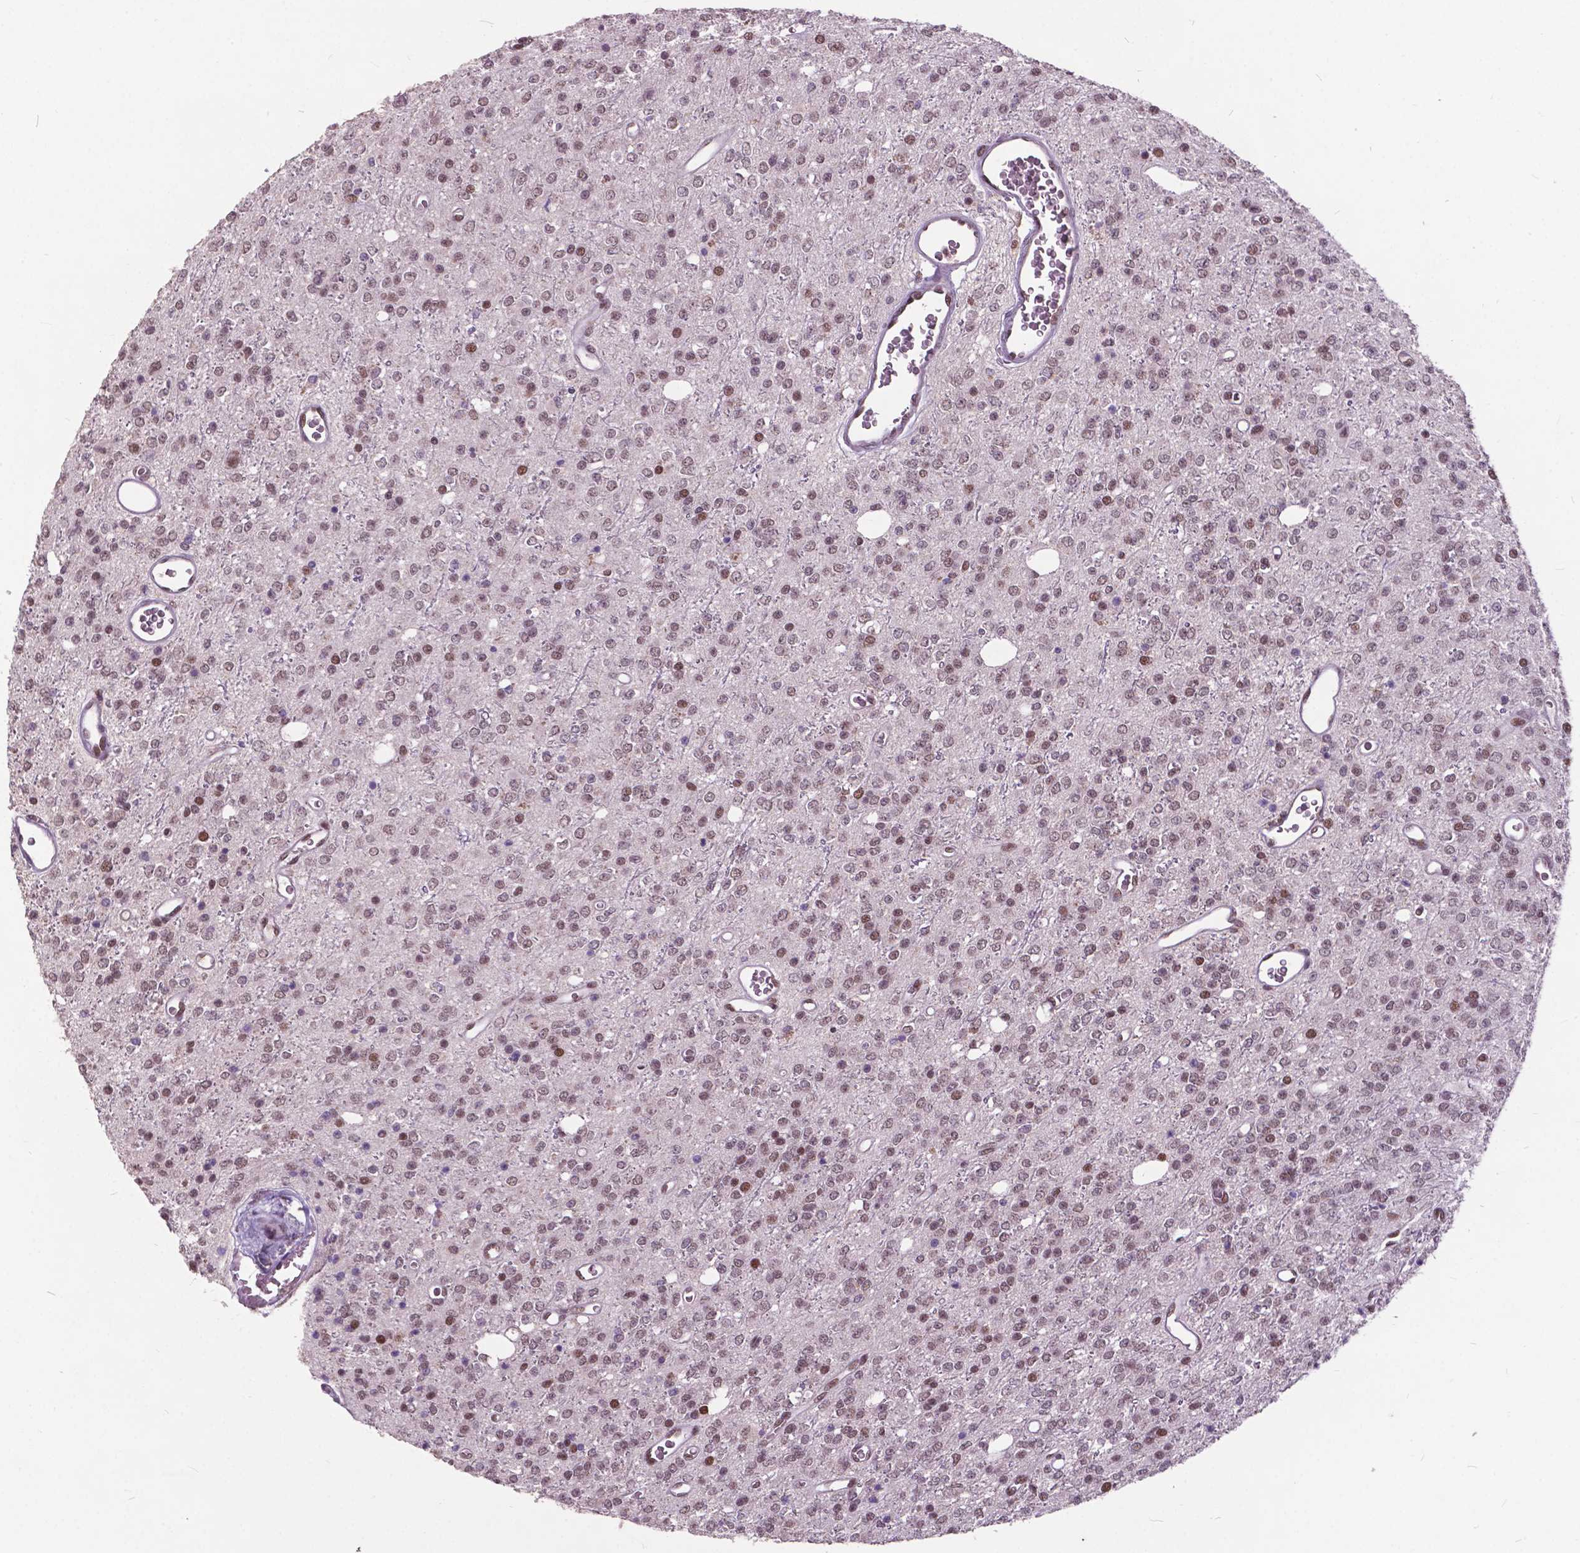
{"staining": {"intensity": "moderate", "quantity": "25%-75%", "location": "nuclear"}, "tissue": "glioma", "cell_type": "Tumor cells", "image_type": "cancer", "snomed": [{"axis": "morphology", "description": "Glioma, malignant, Low grade"}, {"axis": "topography", "description": "Brain"}], "caption": "The image exhibits immunohistochemical staining of malignant glioma (low-grade). There is moderate nuclear positivity is present in approximately 25%-75% of tumor cells.", "gene": "MSH2", "patient": {"sex": "female", "age": 45}}